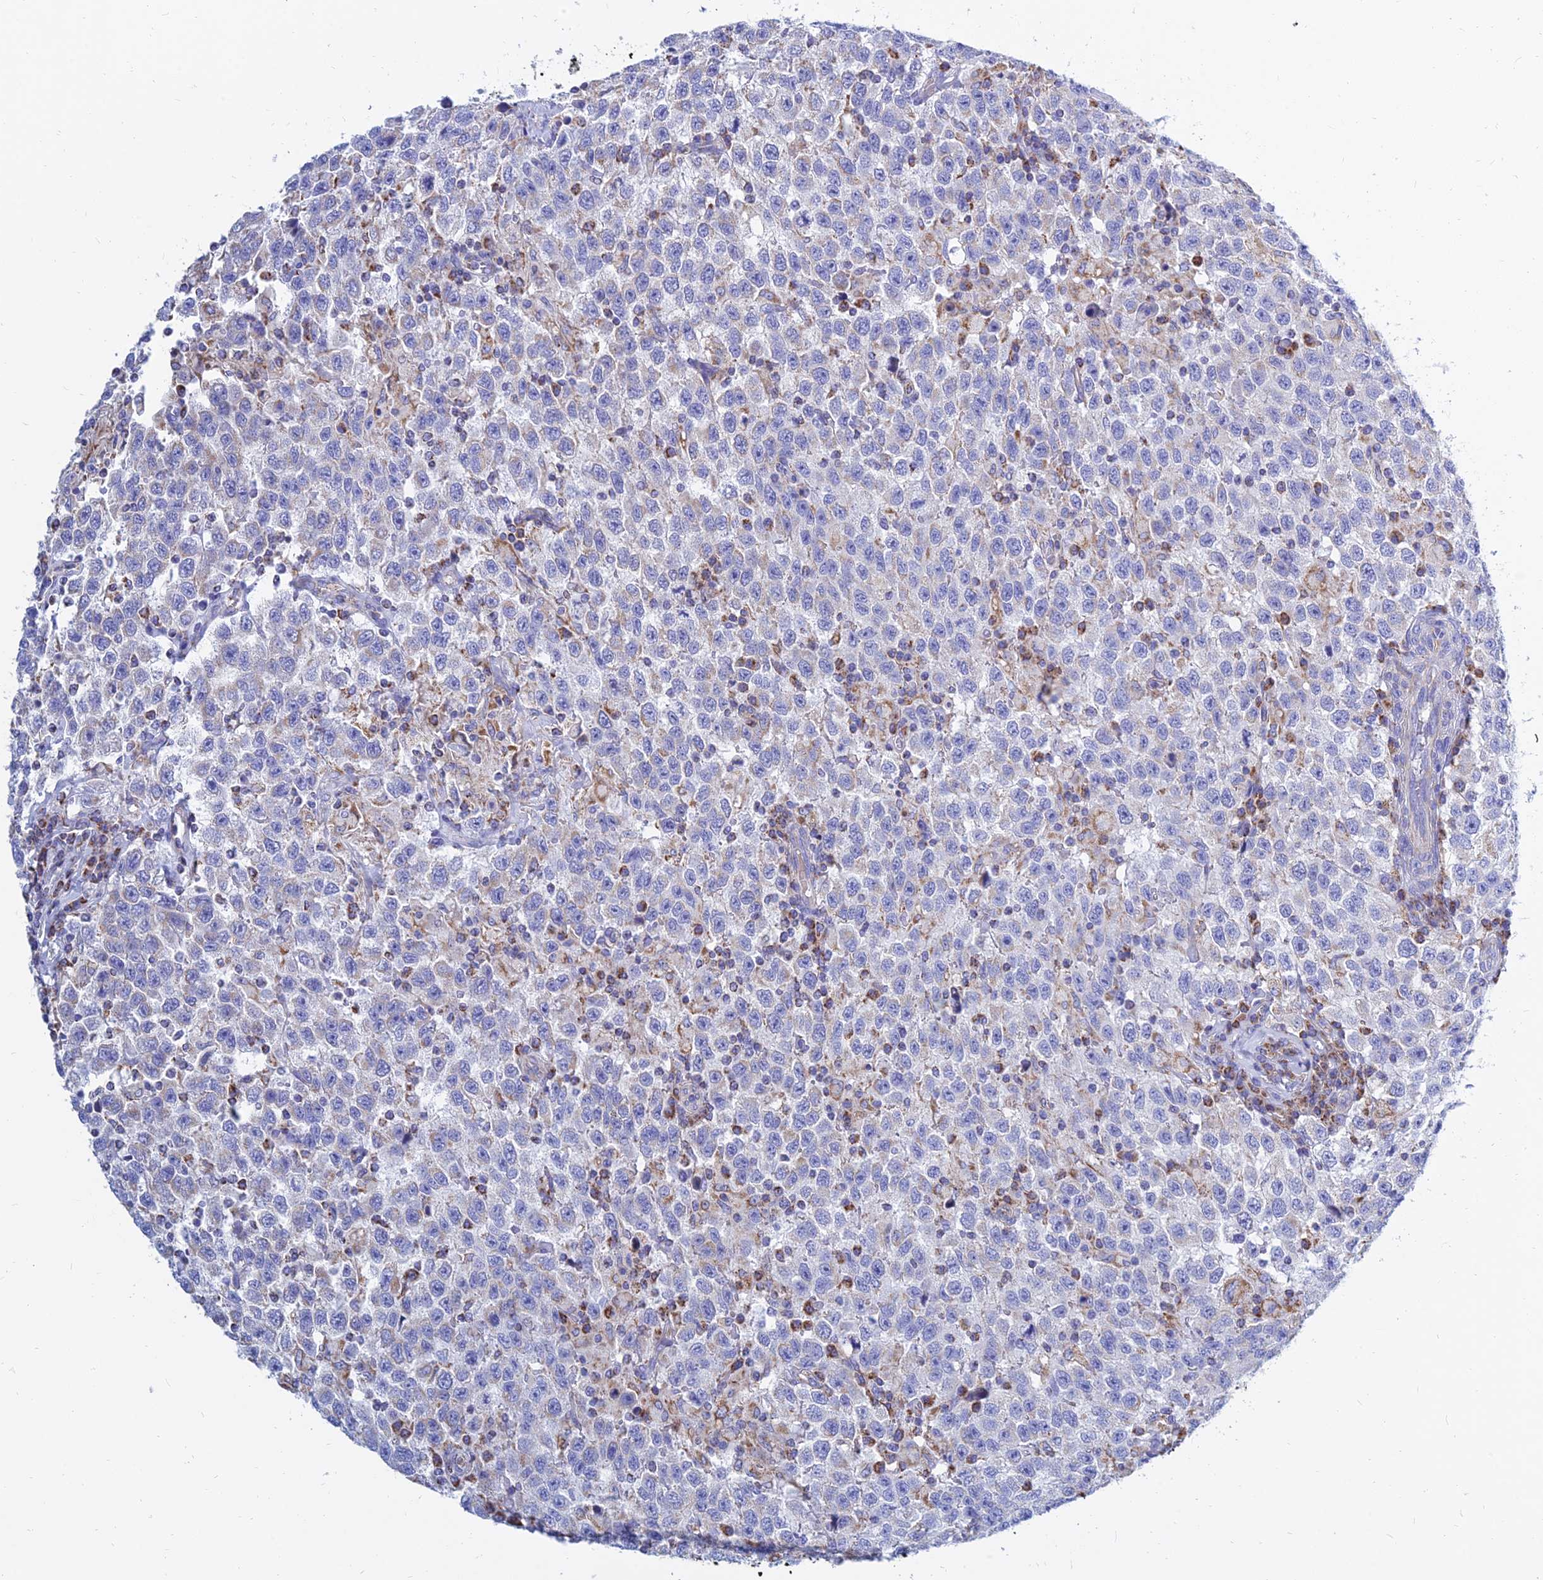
{"staining": {"intensity": "negative", "quantity": "none", "location": "none"}, "tissue": "testis cancer", "cell_type": "Tumor cells", "image_type": "cancer", "snomed": [{"axis": "morphology", "description": "Seminoma, NOS"}, {"axis": "topography", "description": "Testis"}], "caption": "An image of testis cancer stained for a protein shows no brown staining in tumor cells.", "gene": "MGST1", "patient": {"sex": "male", "age": 41}}